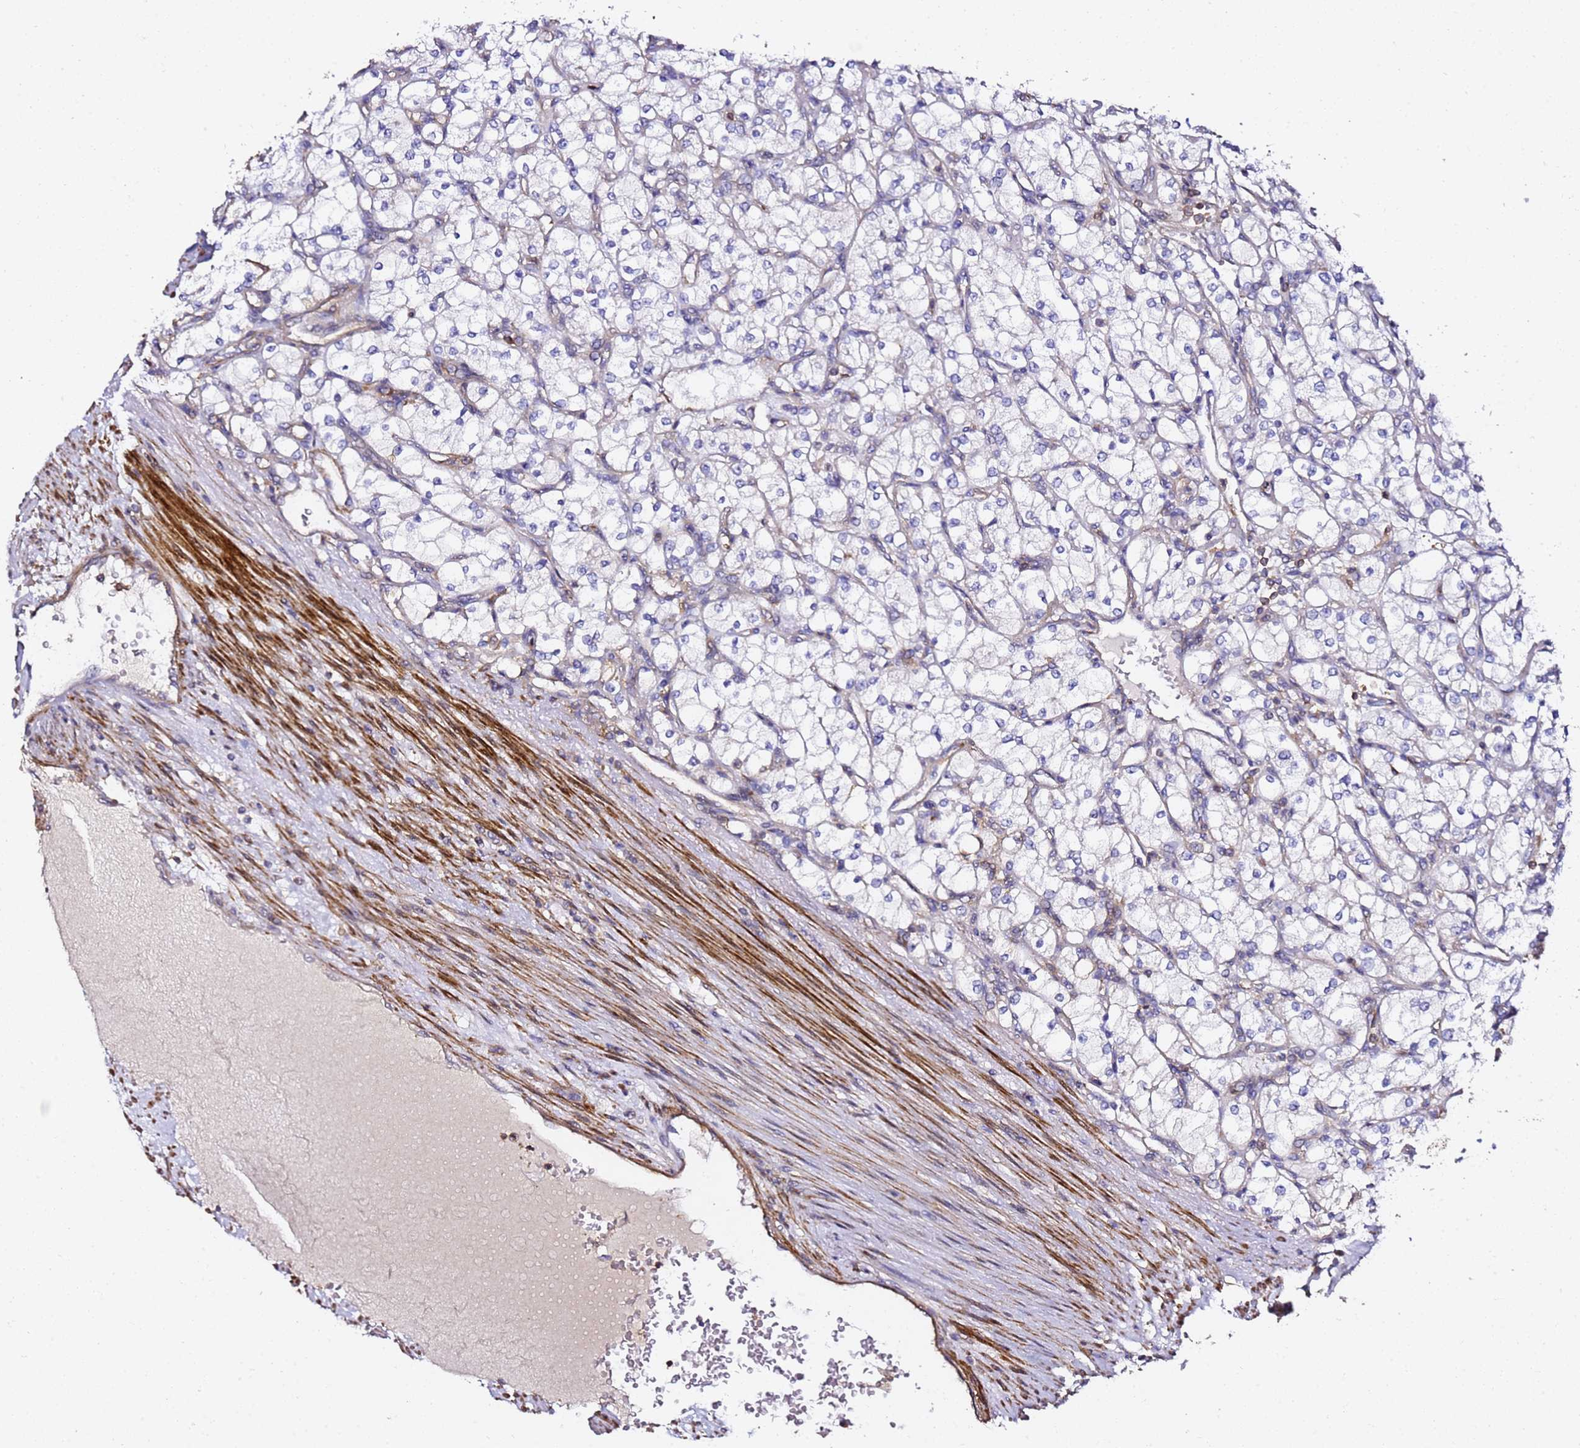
{"staining": {"intensity": "negative", "quantity": "none", "location": "none"}, "tissue": "renal cancer", "cell_type": "Tumor cells", "image_type": "cancer", "snomed": [{"axis": "morphology", "description": "Adenocarcinoma, NOS"}, {"axis": "topography", "description": "Kidney"}], "caption": "Renal adenocarcinoma was stained to show a protein in brown. There is no significant expression in tumor cells.", "gene": "ZFP36L2", "patient": {"sex": "male", "age": 80}}